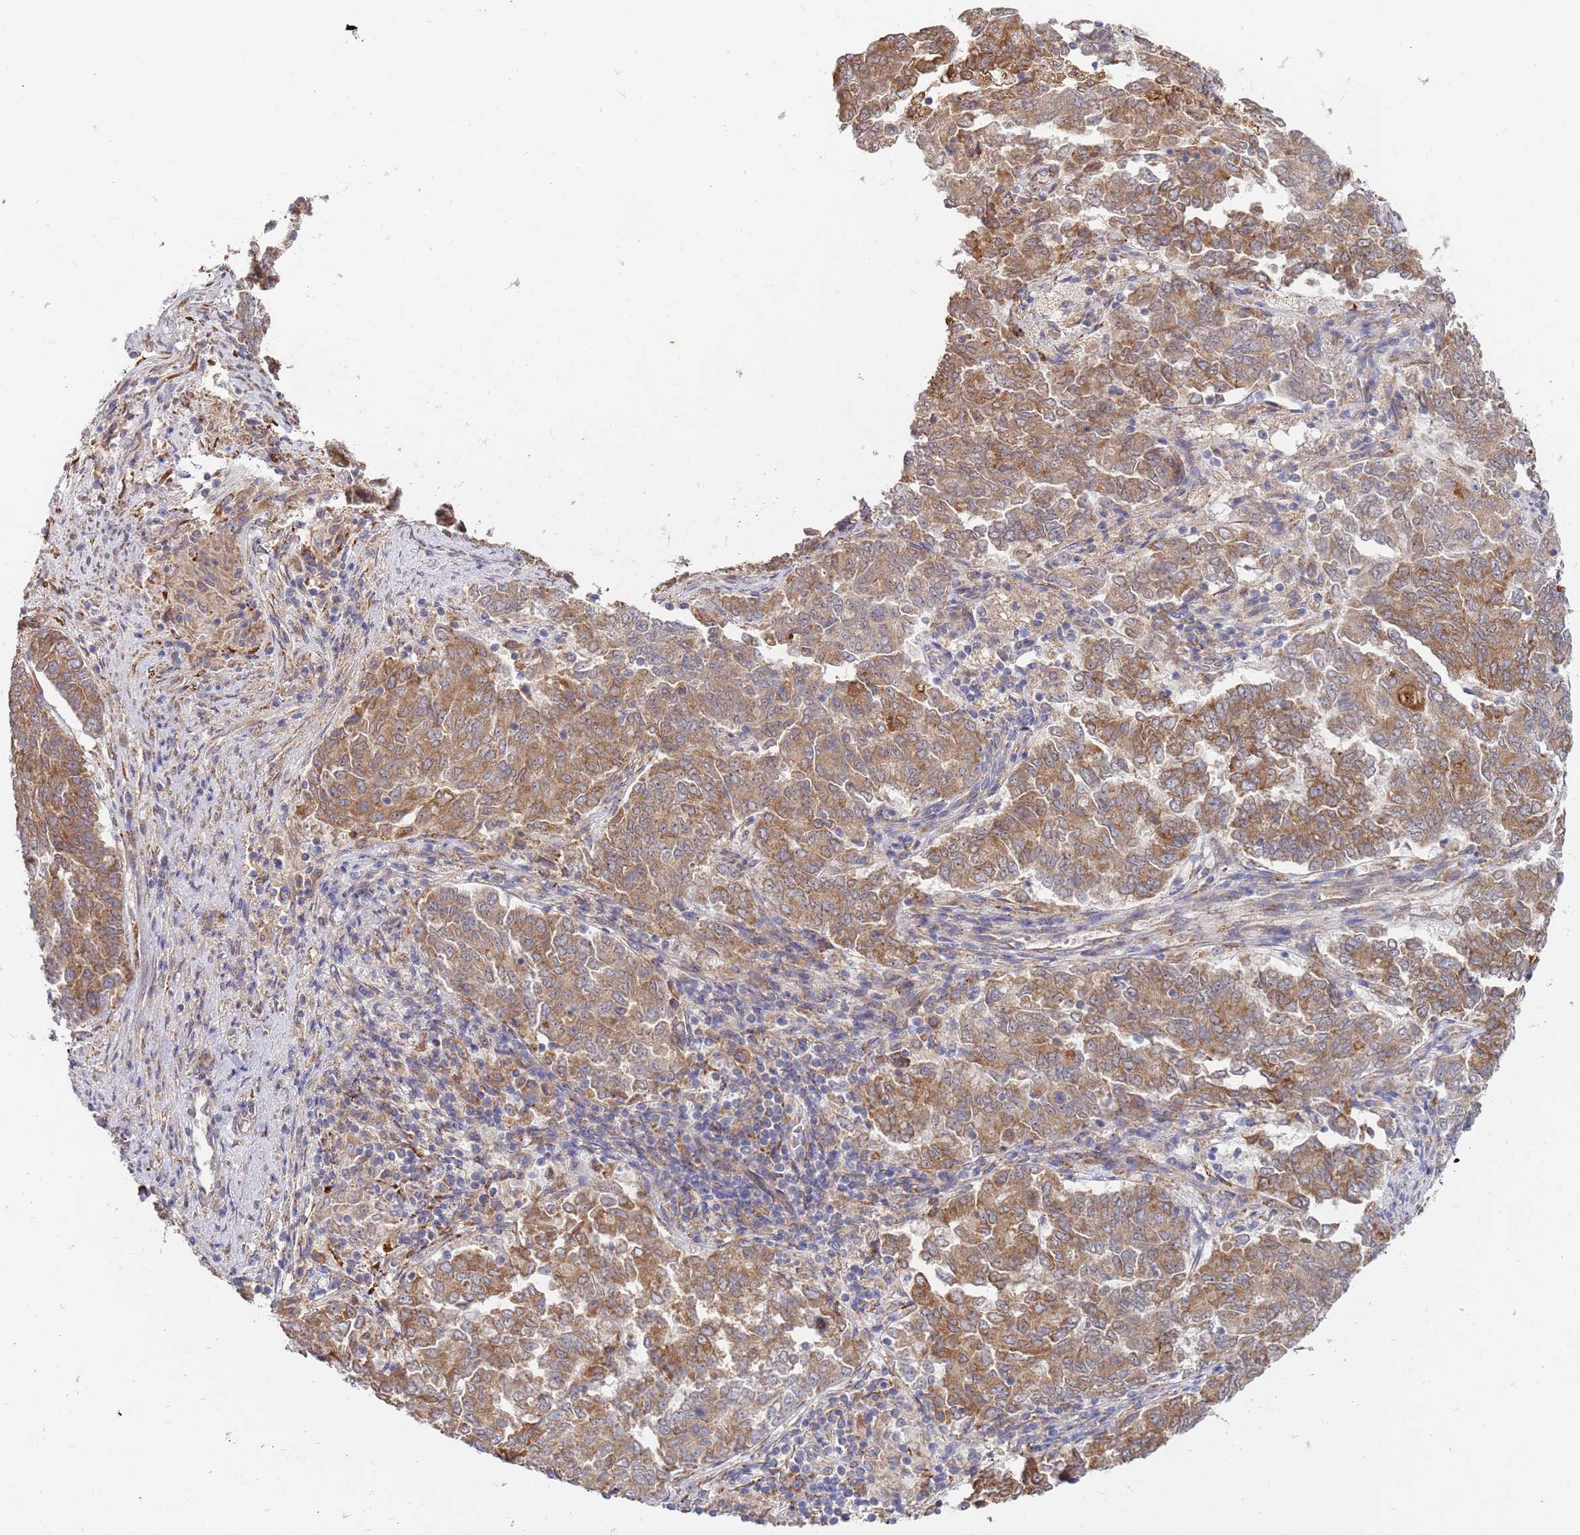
{"staining": {"intensity": "moderate", "quantity": ">75%", "location": "cytoplasmic/membranous"}, "tissue": "endometrial cancer", "cell_type": "Tumor cells", "image_type": "cancer", "snomed": [{"axis": "morphology", "description": "Adenocarcinoma, NOS"}, {"axis": "topography", "description": "Endometrium"}], "caption": "Endometrial adenocarcinoma tissue exhibits moderate cytoplasmic/membranous positivity in about >75% of tumor cells, visualized by immunohistochemistry. (Stains: DAB in brown, nuclei in blue, Microscopy: brightfield microscopy at high magnification).", "gene": "VRK2", "patient": {"sex": "female", "age": 80}}